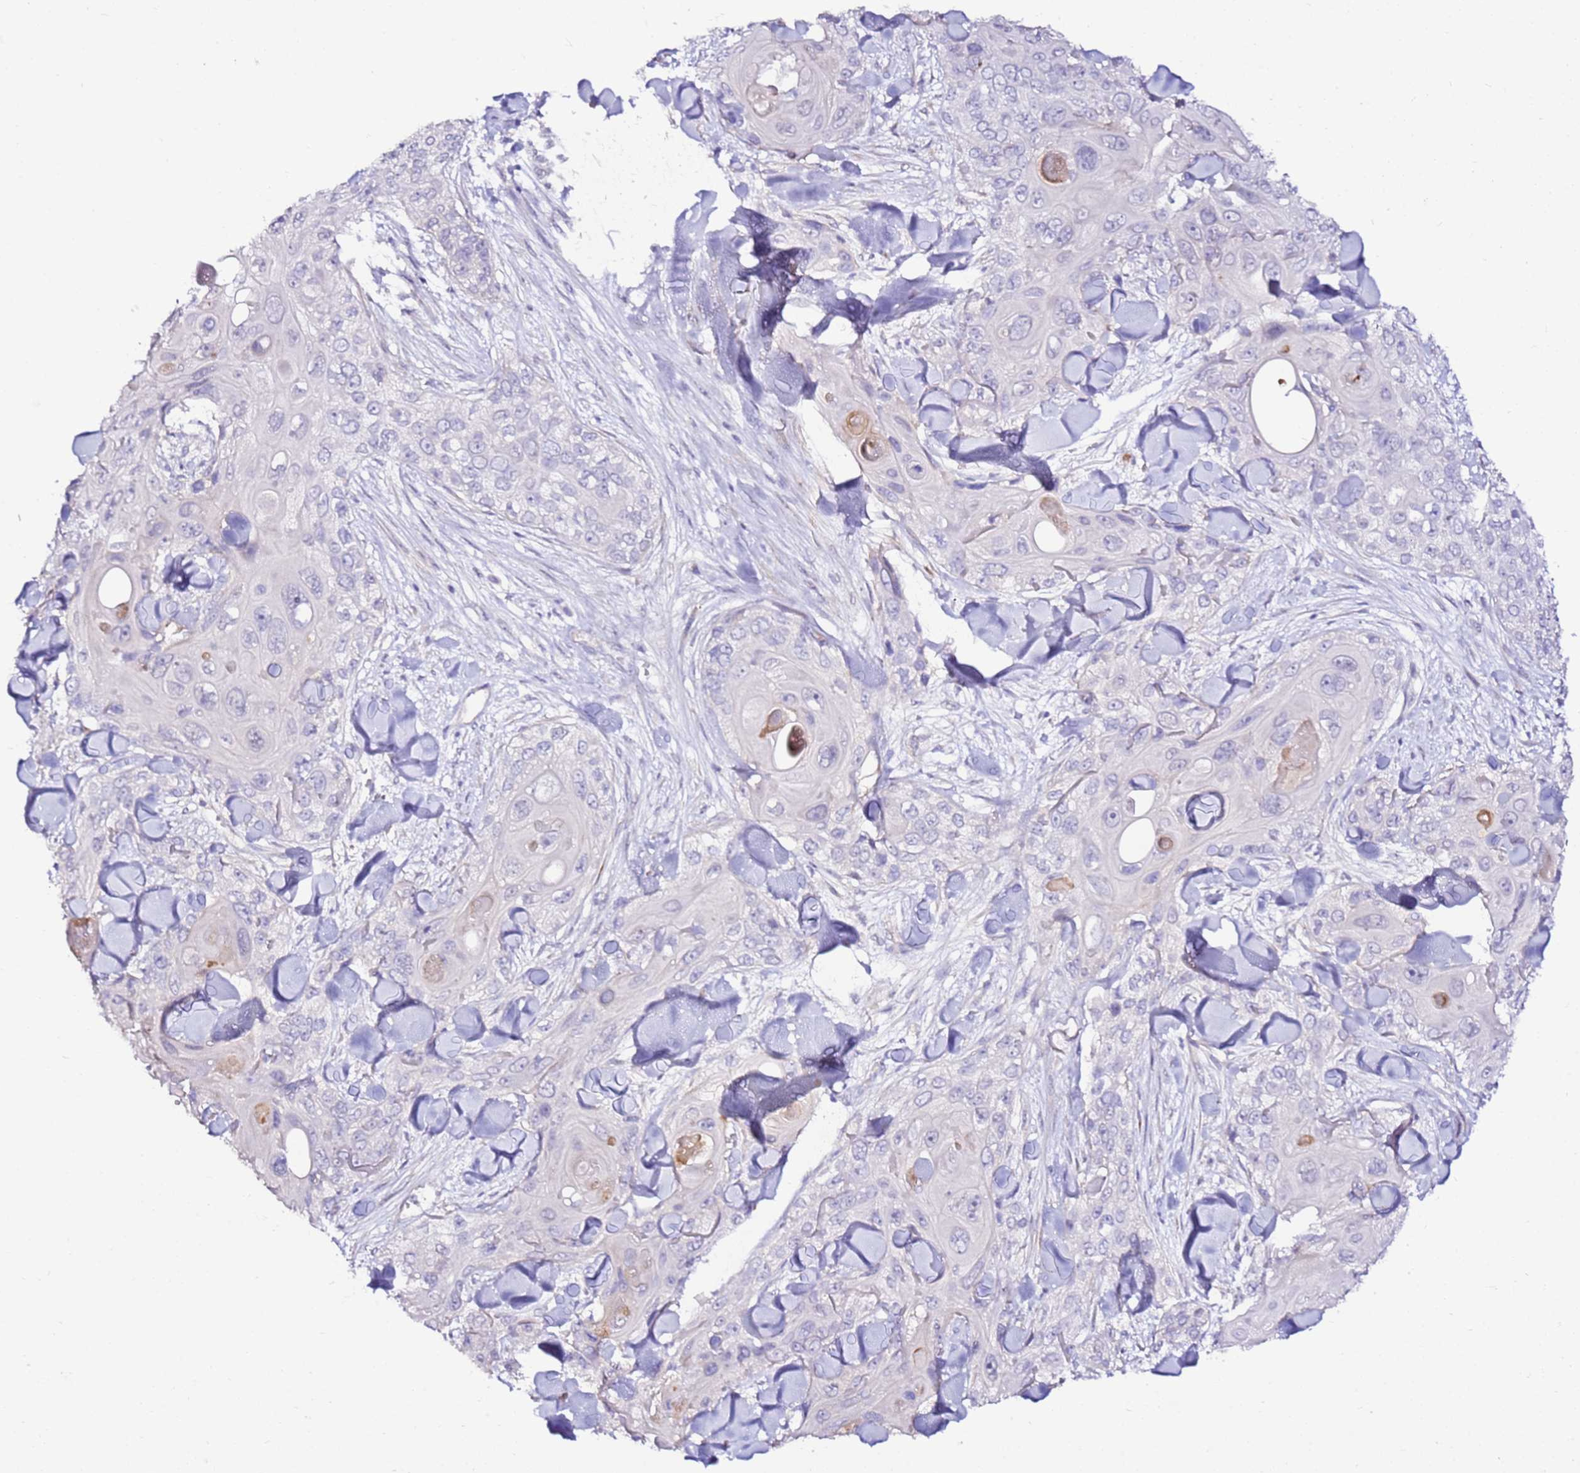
{"staining": {"intensity": "negative", "quantity": "none", "location": "none"}, "tissue": "skin cancer", "cell_type": "Tumor cells", "image_type": "cancer", "snomed": [{"axis": "morphology", "description": "Normal tissue, NOS"}, {"axis": "morphology", "description": "Squamous cell carcinoma, NOS"}, {"axis": "topography", "description": "Skin"}], "caption": "Immunohistochemical staining of human squamous cell carcinoma (skin) displays no significant staining in tumor cells.", "gene": "ART5", "patient": {"sex": "male", "age": 72}}